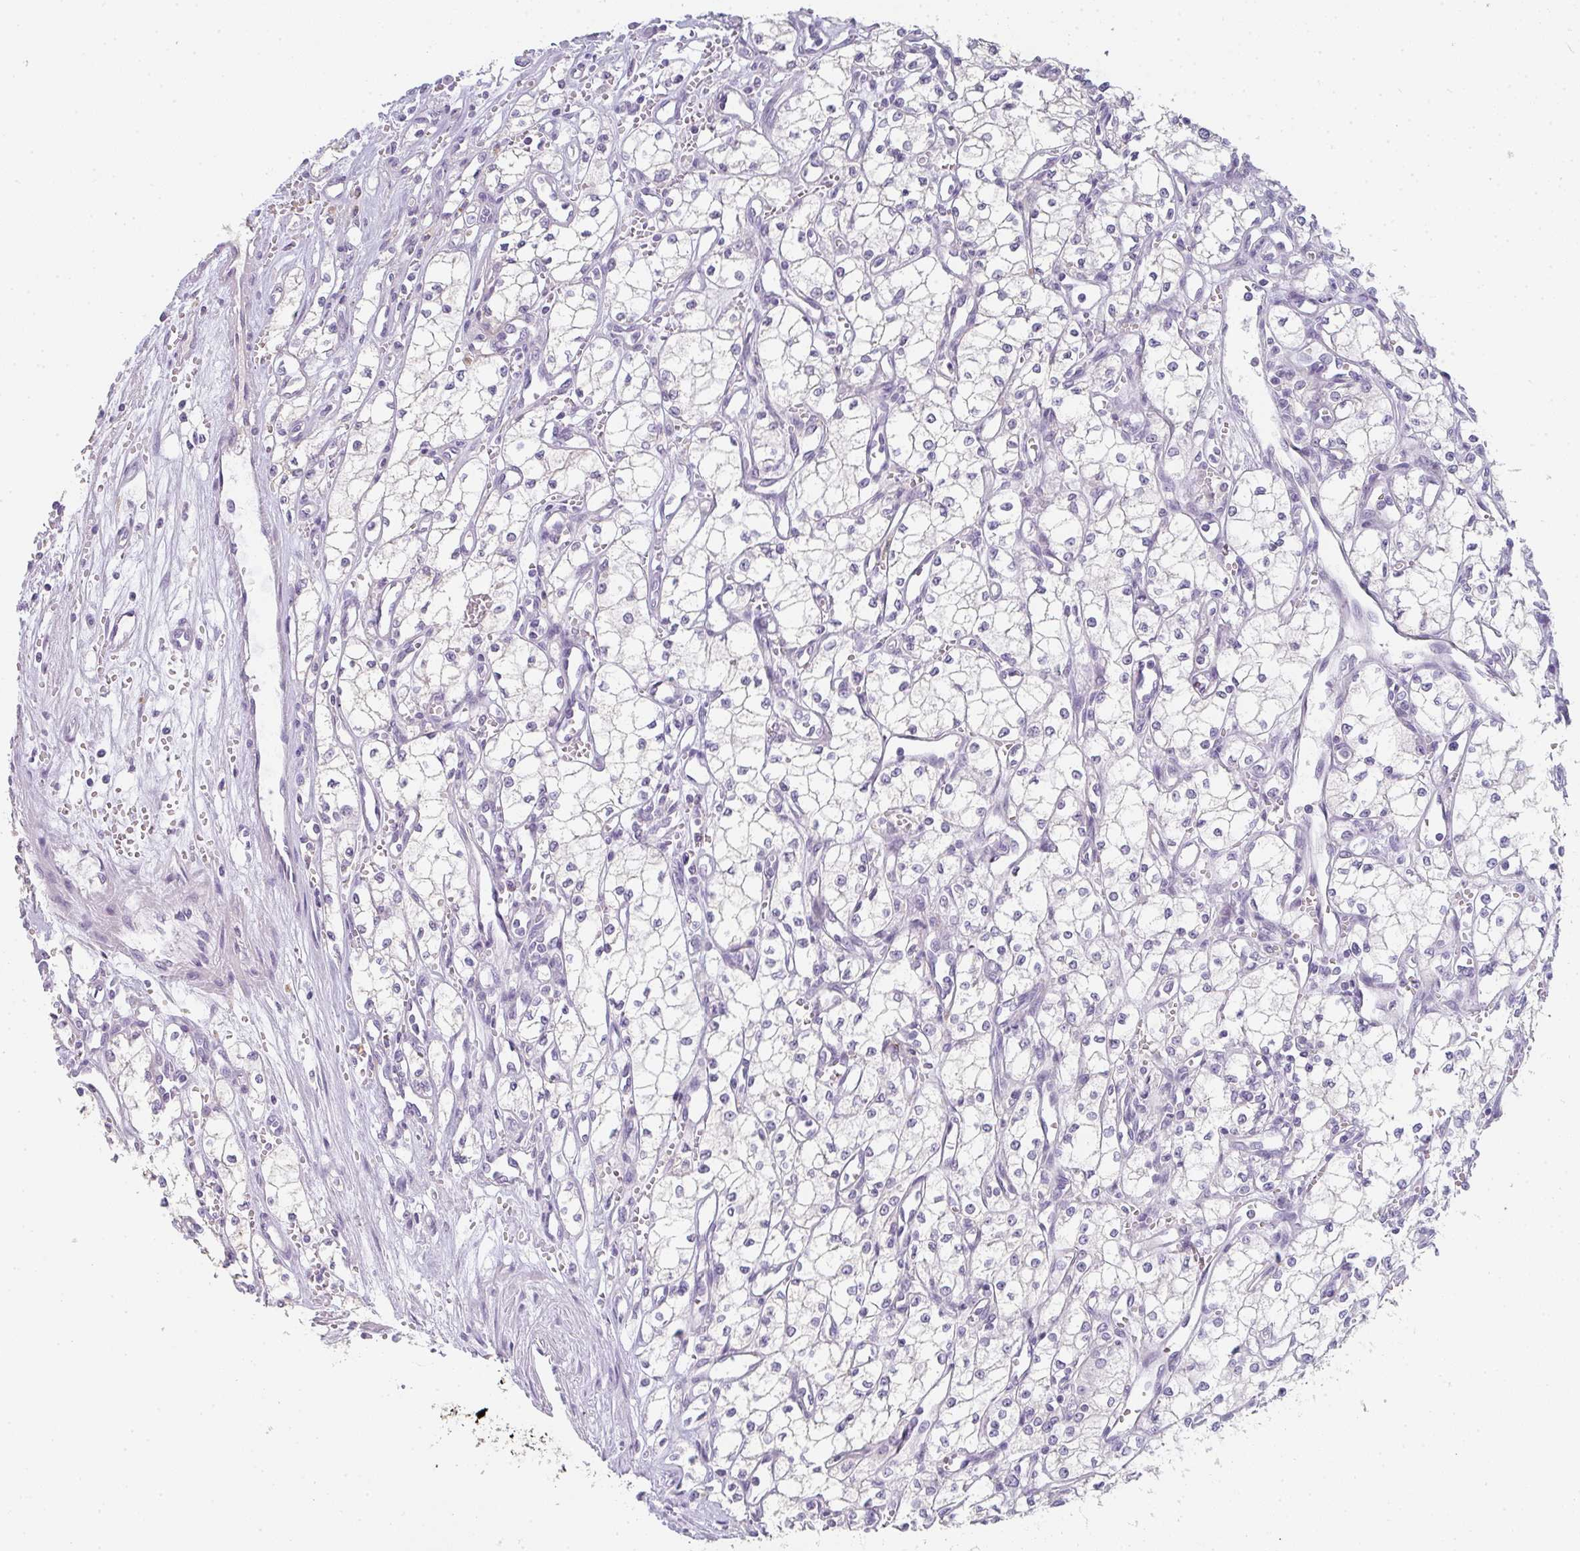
{"staining": {"intensity": "negative", "quantity": "none", "location": "none"}, "tissue": "renal cancer", "cell_type": "Tumor cells", "image_type": "cancer", "snomed": [{"axis": "morphology", "description": "Adenocarcinoma, NOS"}, {"axis": "topography", "description": "Kidney"}], "caption": "DAB immunohistochemical staining of human adenocarcinoma (renal) exhibits no significant staining in tumor cells.", "gene": "C1QTNF8", "patient": {"sex": "male", "age": 59}}